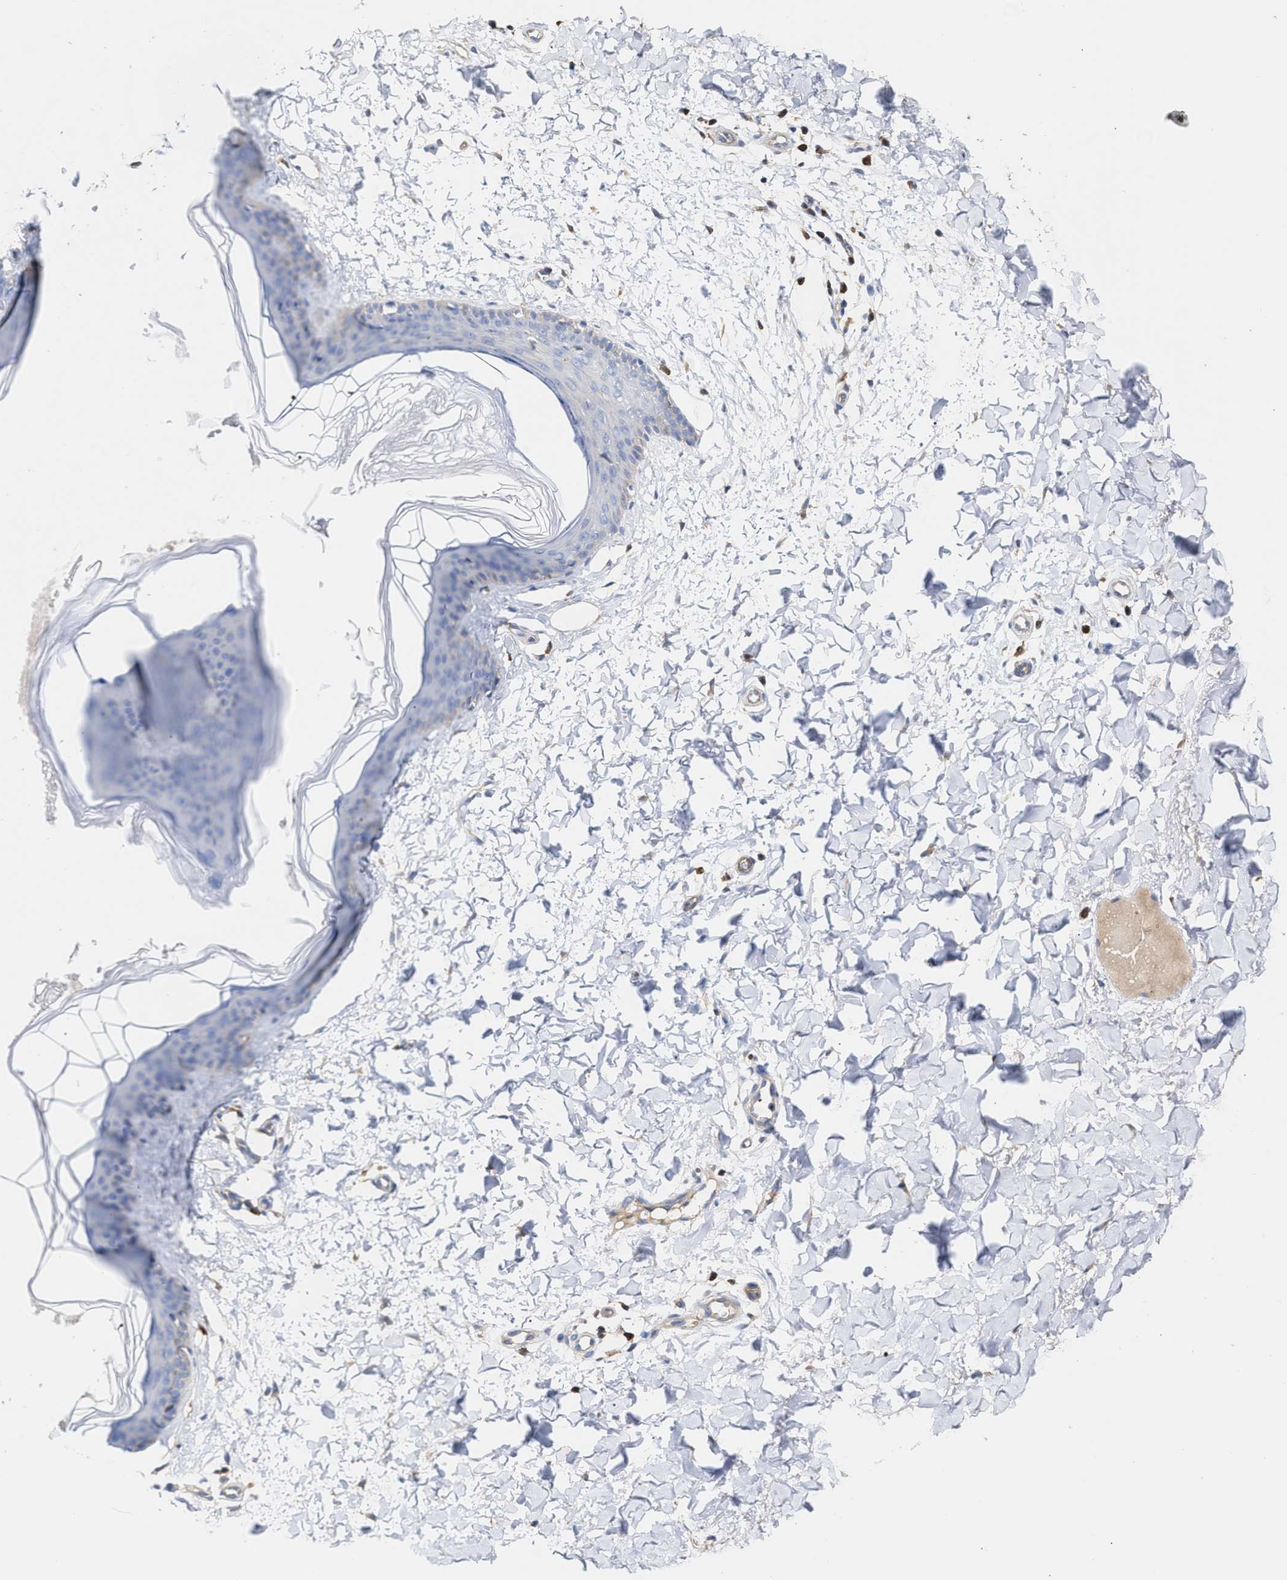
{"staining": {"intensity": "moderate", "quantity": "25%-75%", "location": "cytoplasmic/membranous"}, "tissue": "skin", "cell_type": "Fibroblasts", "image_type": "normal", "snomed": [{"axis": "morphology", "description": "Normal tissue, NOS"}, {"axis": "topography", "description": "Skin"}], "caption": "IHC staining of normal skin, which displays medium levels of moderate cytoplasmic/membranous expression in approximately 25%-75% of fibroblasts indicating moderate cytoplasmic/membranous protein positivity. The staining was performed using DAB (3,3'-diaminobenzidine) (brown) for protein detection and nuclei were counterstained in hematoxylin (blue).", "gene": "HS3ST5", "patient": {"sex": "female", "age": 17}}